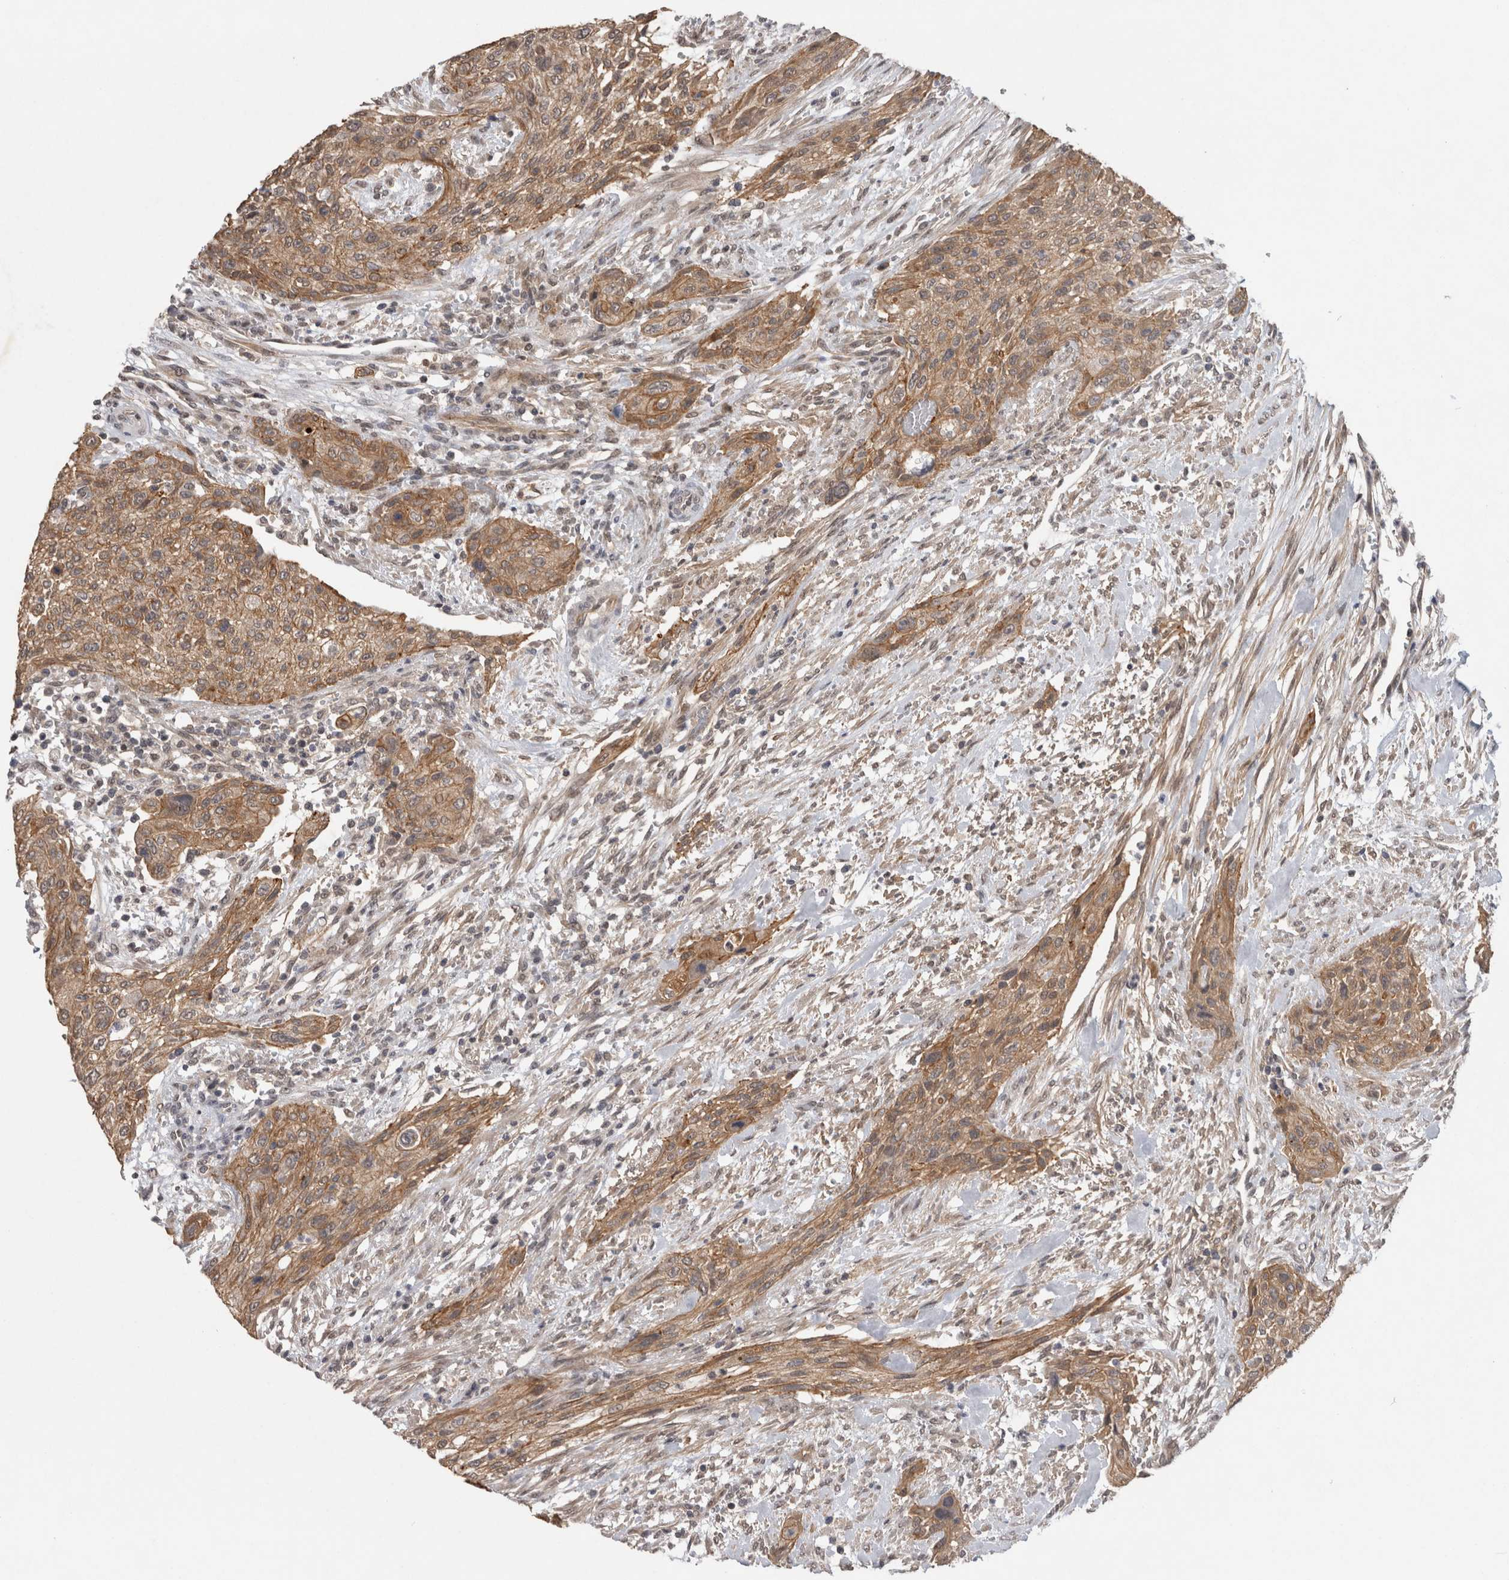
{"staining": {"intensity": "moderate", "quantity": ">75%", "location": "cytoplasmic/membranous"}, "tissue": "urothelial cancer", "cell_type": "Tumor cells", "image_type": "cancer", "snomed": [{"axis": "morphology", "description": "Urothelial carcinoma, Low grade"}, {"axis": "morphology", "description": "Urothelial carcinoma, High grade"}, {"axis": "topography", "description": "Urinary bladder"}], "caption": "Urothelial carcinoma (high-grade) stained with a brown dye displays moderate cytoplasmic/membranous positive positivity in about >75% of tumor cells.", "gene": "RHPN1", "patient": {"sex": "male", "age": 35}}